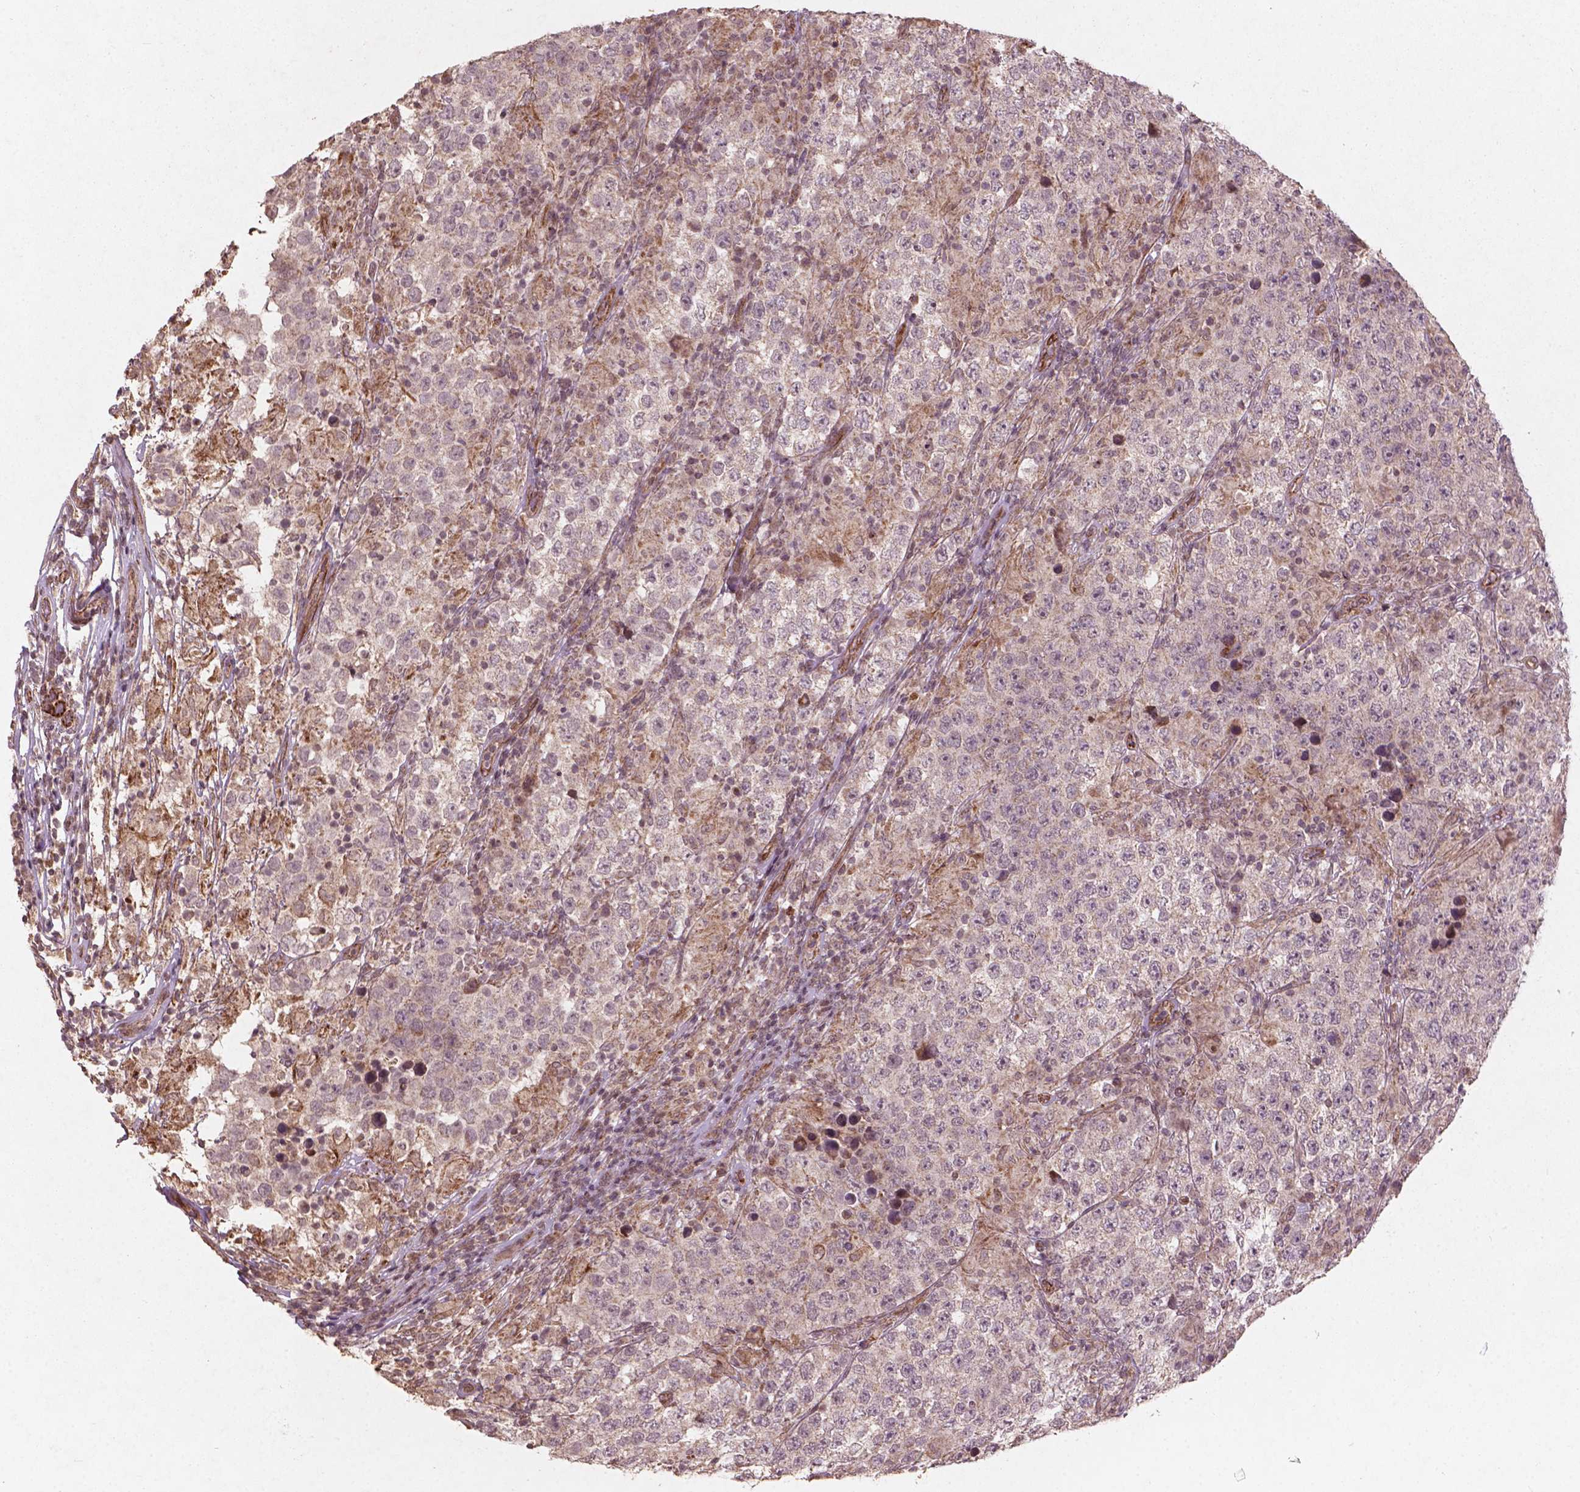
{"staining": {"intensity": "negative", "quantity": "none", "location": "none"}, "tissue": "testis cancer", "cell_type": "Tumor cells", "image_type": "cancer", "snomed": [{"axis": "morphology", "description": "Seminoma, NOS"}, {"axis": "morphology", "description": "Carcinoma, Embryonal, NOS"}, {"axis": "topography", "description": "Testis"}], "caption": "A high-resolution photomicrograph shows immunohistochemistry (IHC) staining of testis cancer, which displays no significant expression in tumor cells. The staining is performed using DAB (3,3'-diaminobenzidine) brown chromogen with nuclei counter-stained in using hematoxylin.", "gene": "SMAD2", "patient": {"sex": "male", "age": 41}}